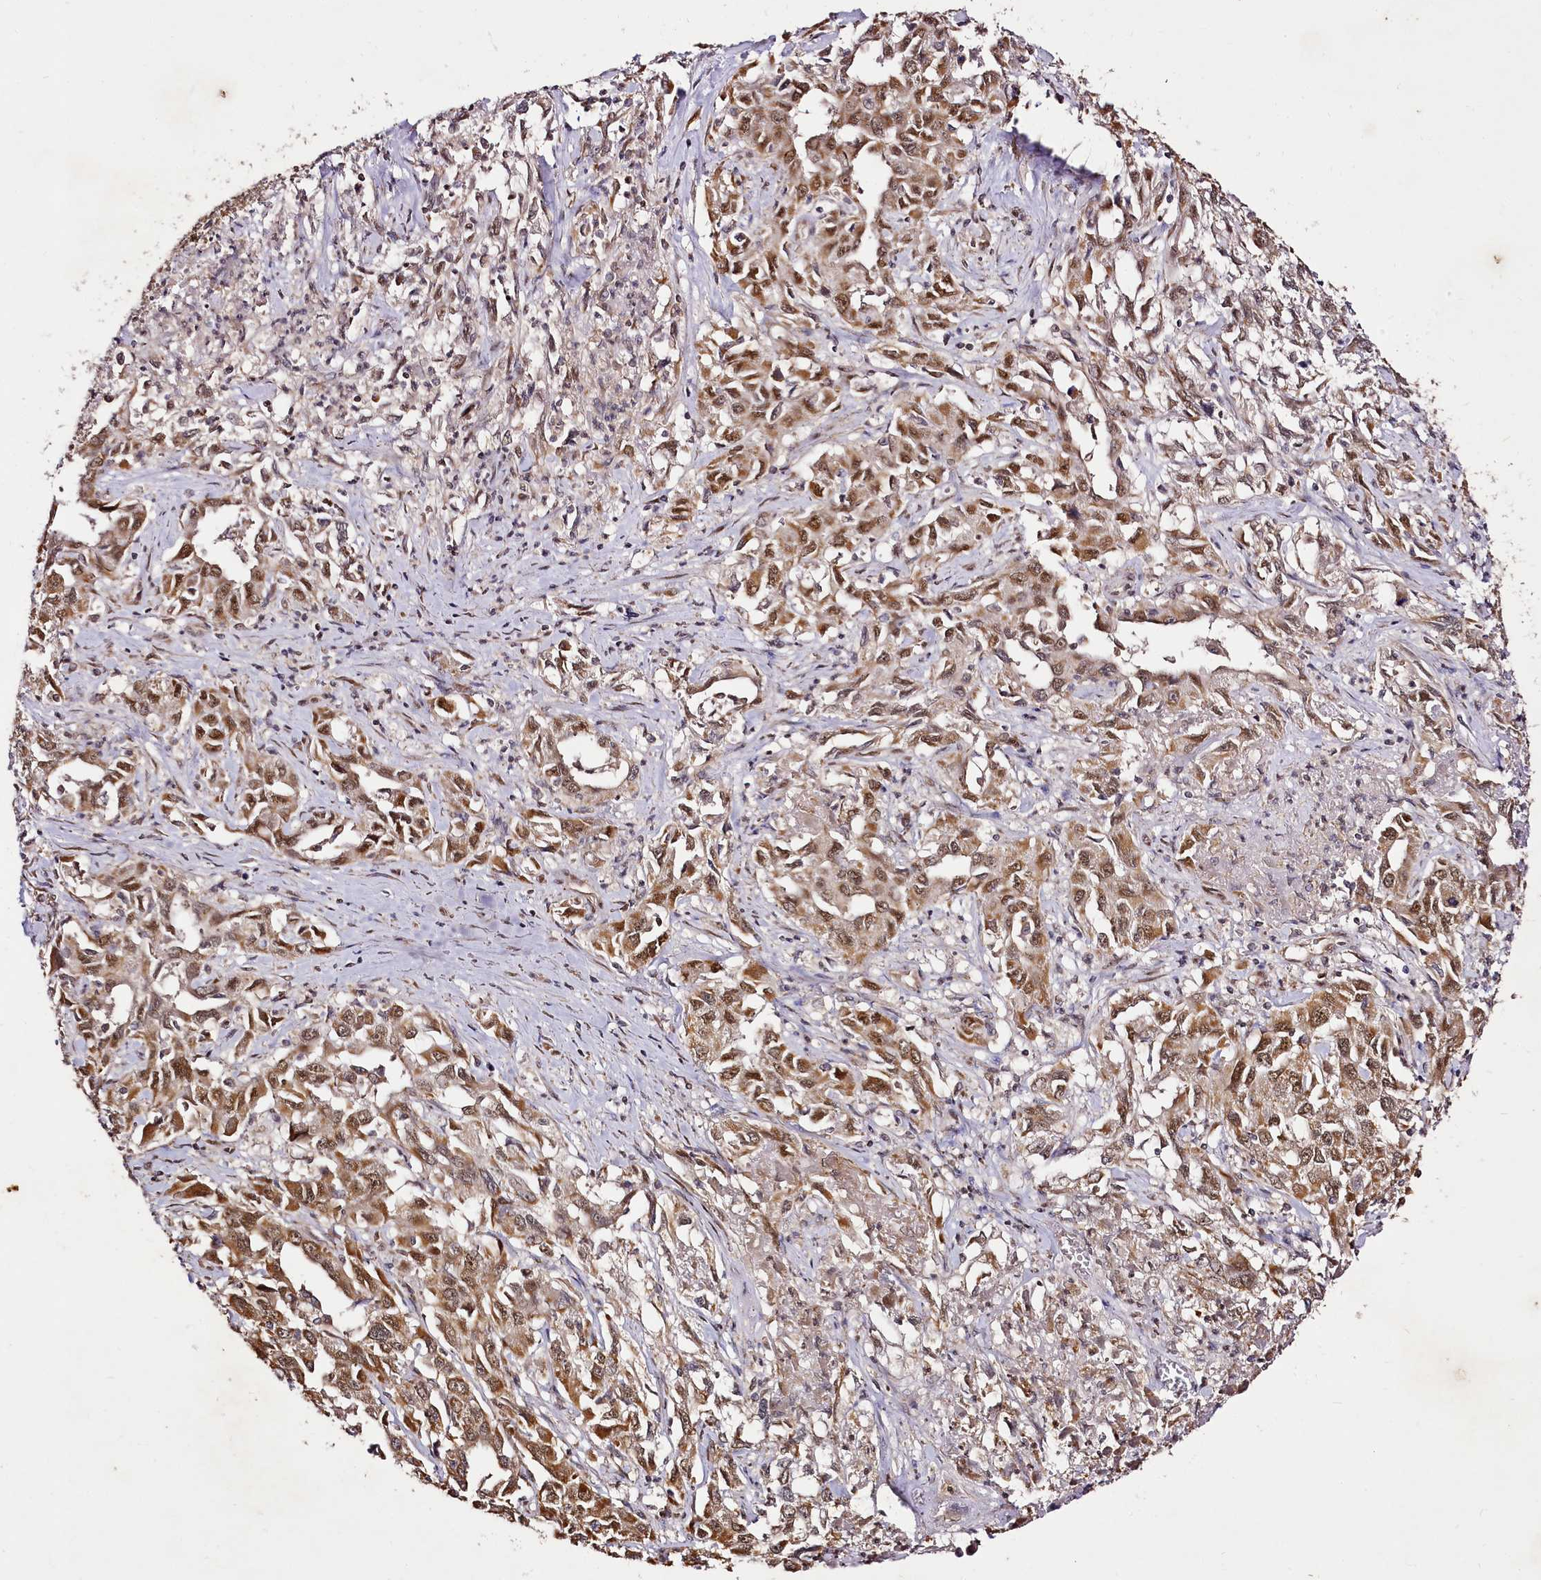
{"staining": {"intensity": "moderate", "quantity": ">75%", "location": "cytoplasmic/membranous,nuclear"}, "tissue": "liver cancer", "cell_type": "Tumor cells", "image_type": "cancer", "snomed": [{"axis": "morphology", "description": "Carcinoma, Hepatocellular, NOS"}, {"axis": "topography", "description": "Liver"}], "caption": "Immunohistochemistry (IHC) of human liver cancer demonstrates medium levels of moderate cytoplasmic/membranous and nuclear staining in approximately >75% of tumor cells.", "gene": "EDIL3", "patient": {"sex": "male", "age": 63}}